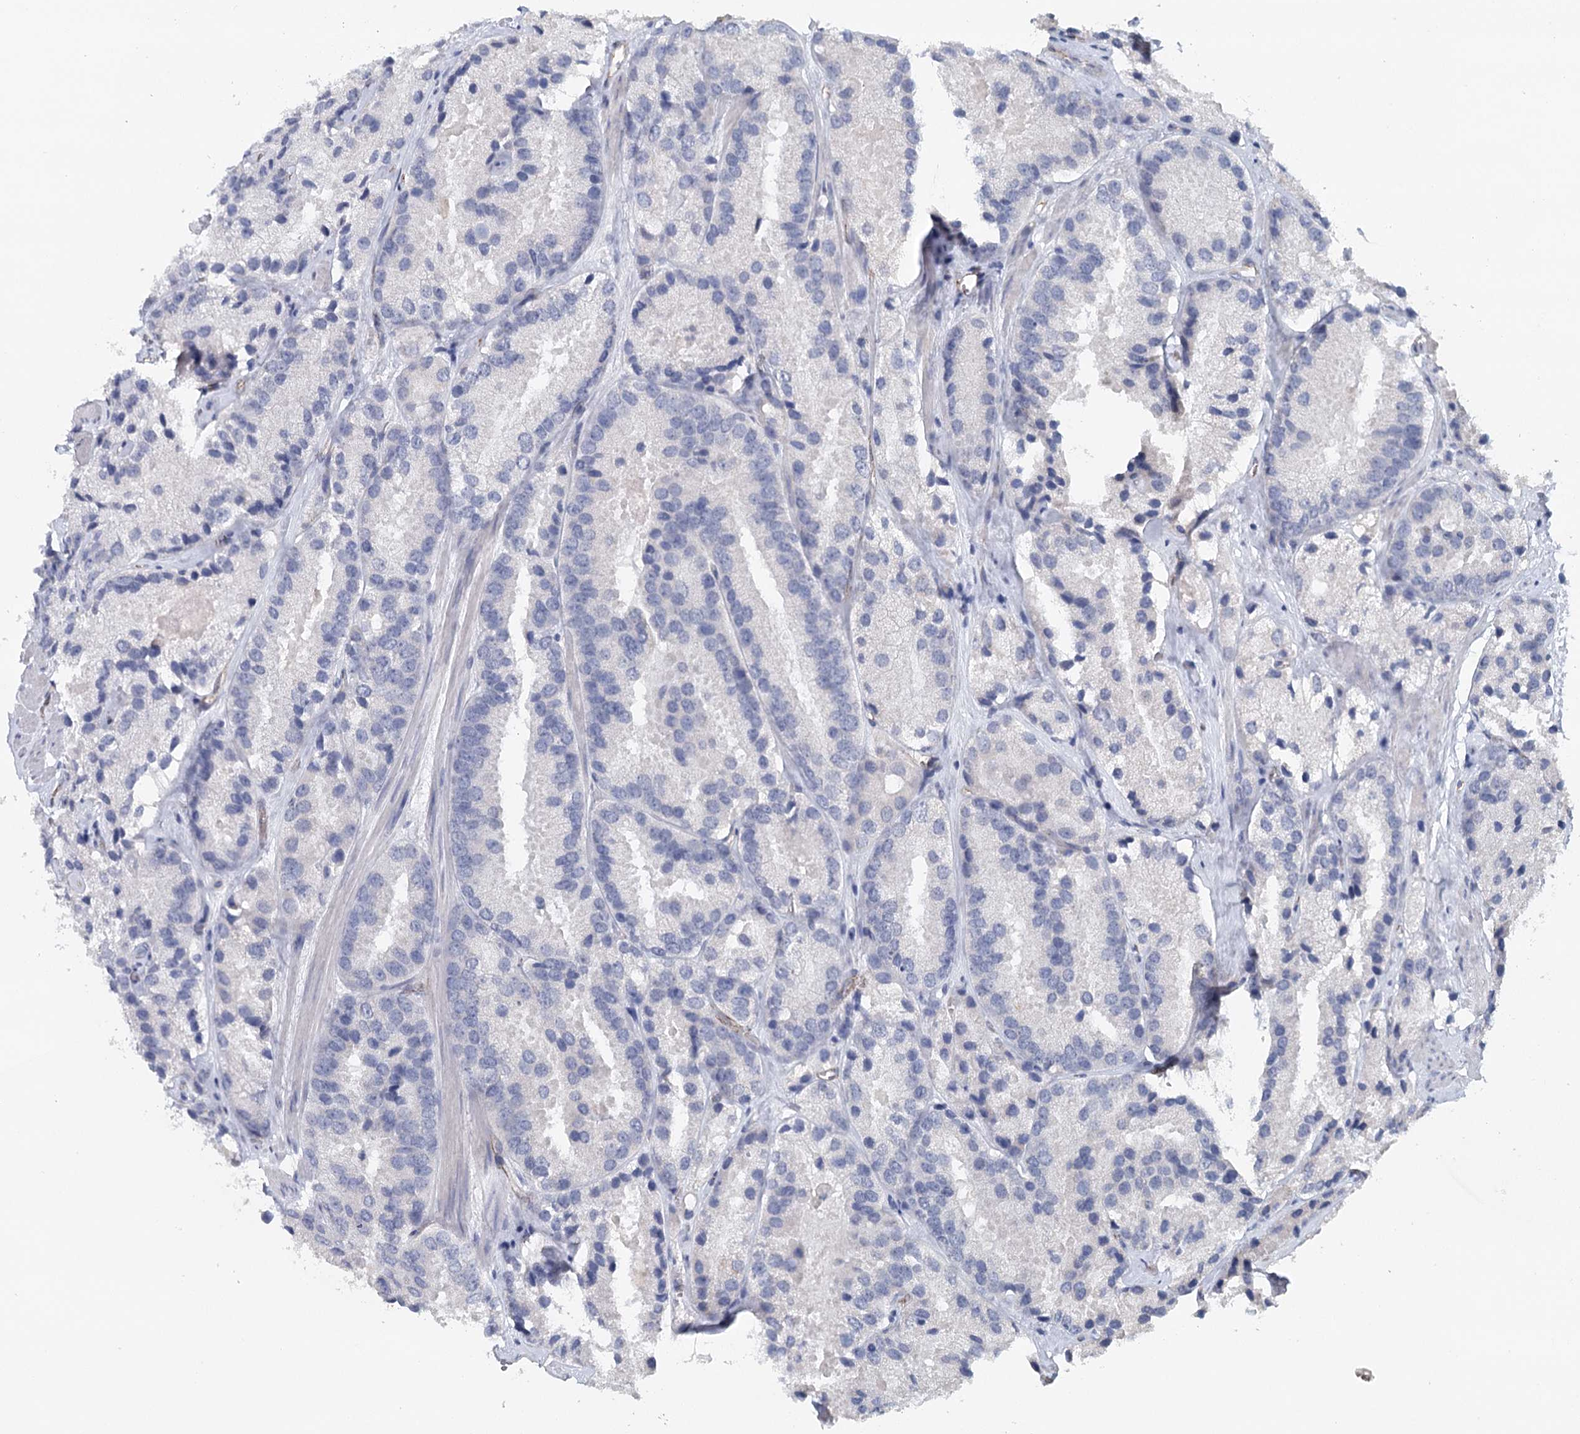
{"staining": {"intensity": "negative", "quantity": "none", "location": "none"}, "tissue": "prostate cancer", "cell_type": "Tumor cells", "image_type": "cancer", "snomed": [{"axis": "morphology", "description": "Adenocarcinoma, High grade"}, {"axis": "topography", "description": "Prostate"}], "caption": "High power microscopy histopathology image of an IHC photomicrograph of prostate cancer, revealing no significant positivity in tumor cells.", "gene": "SYNPO", "patient": {"sex": "male", "age": 66}}